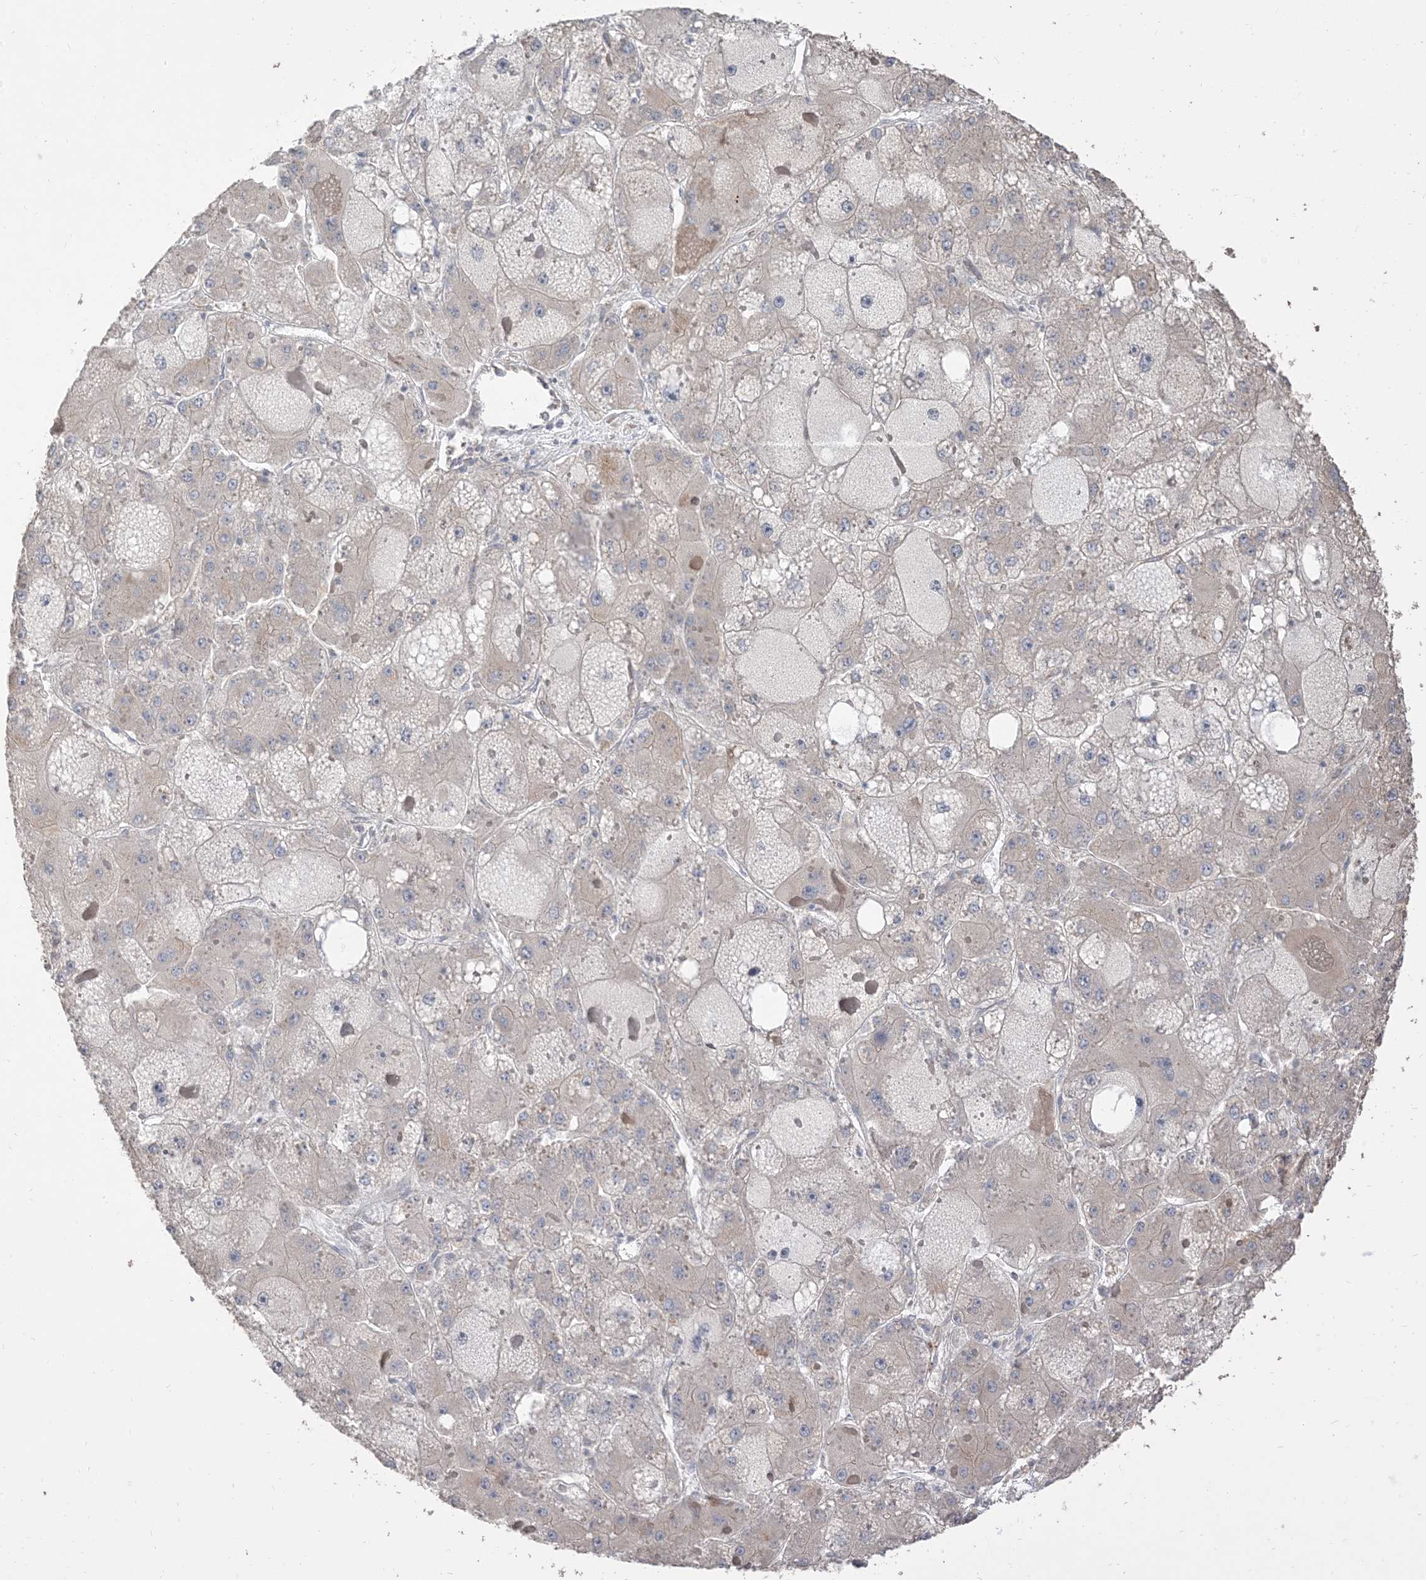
{"staining": {"intensity": "weak", "quantity": "<25%", "location": "cytoplasmic/membranous"}, "tissue": "liver cancer", "cell_type": "Tumor cells", "image_type": "cancer", "snomed": [{"axis": "morphology", "description": "Carcinoma, Hepatocellular, NOS"}, {"axis": "topography", "description": "Liver"}], "caption": "Liver cancer (hepatocellular carcinoma) was stained to show a protein in brown. There is no significant expression in tumor cells.", "gene": "RNF175", "patient": {"sex": "female", "age": 73}}